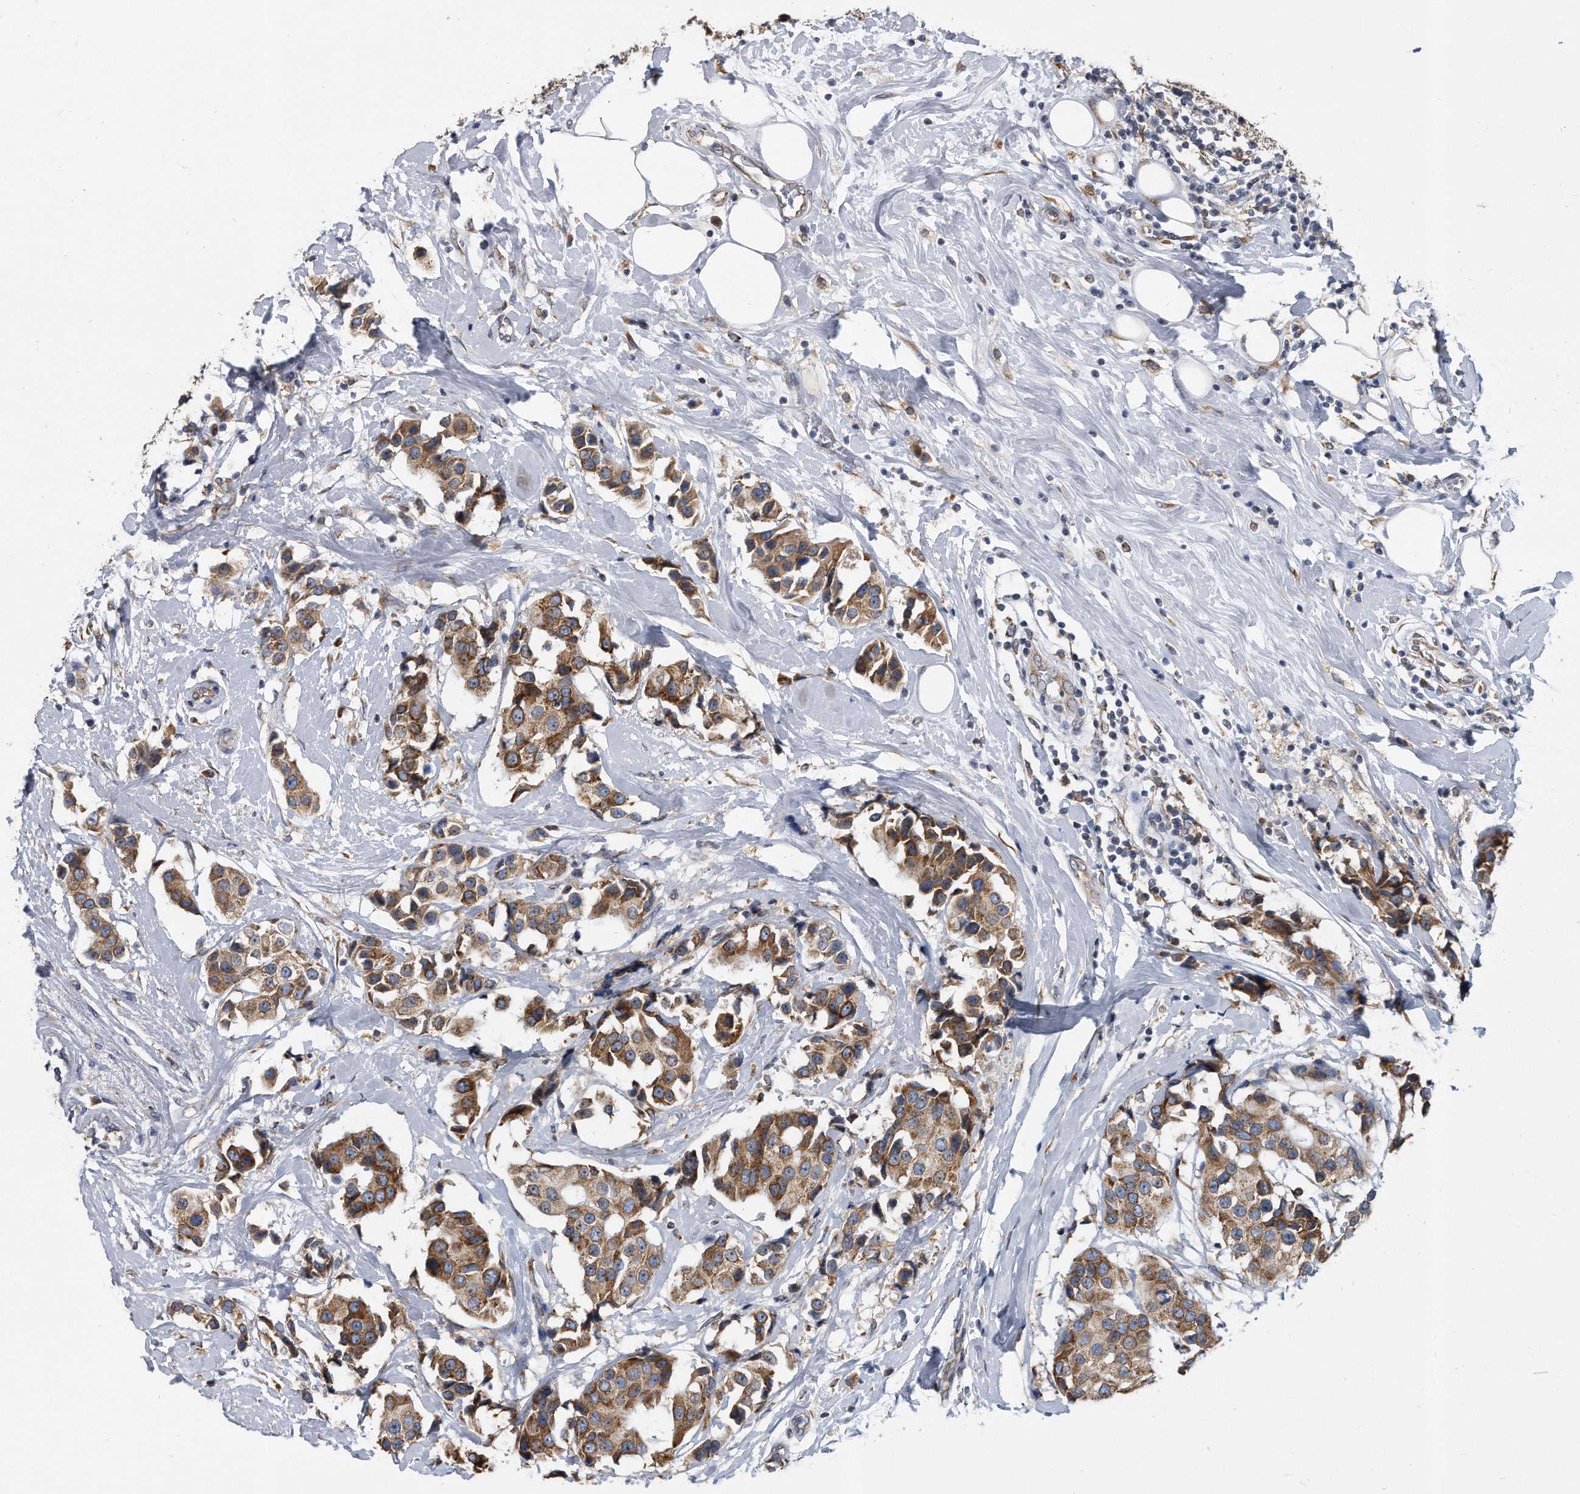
{"staining": {"intensity": "moderate", "quantity": ">75%", "location": "cytoplasmic/membranous"}, "tissue": "breast cancer", "cell_type": "Tumor cells", "image_type": "cancer", "snomed": [{"axis": "morphology", "description": "Normal tissue, NOS"}, {"axis": "morphology", "description": "Duct carcinoma"}, {"axis": "topography", "description": "Breast"}], "caption": "Immunohistochemical staining of human breast invasive ductal carcinoma exhibits medium levels of moderate cytoplasmic/membranous protein staining in about >75% of tumor cells. (brown staining indicates protein expression, while blue staining denotes nuclei).", "gene": "CCDC47", "patient": {"sex": "female", "age": 39}}